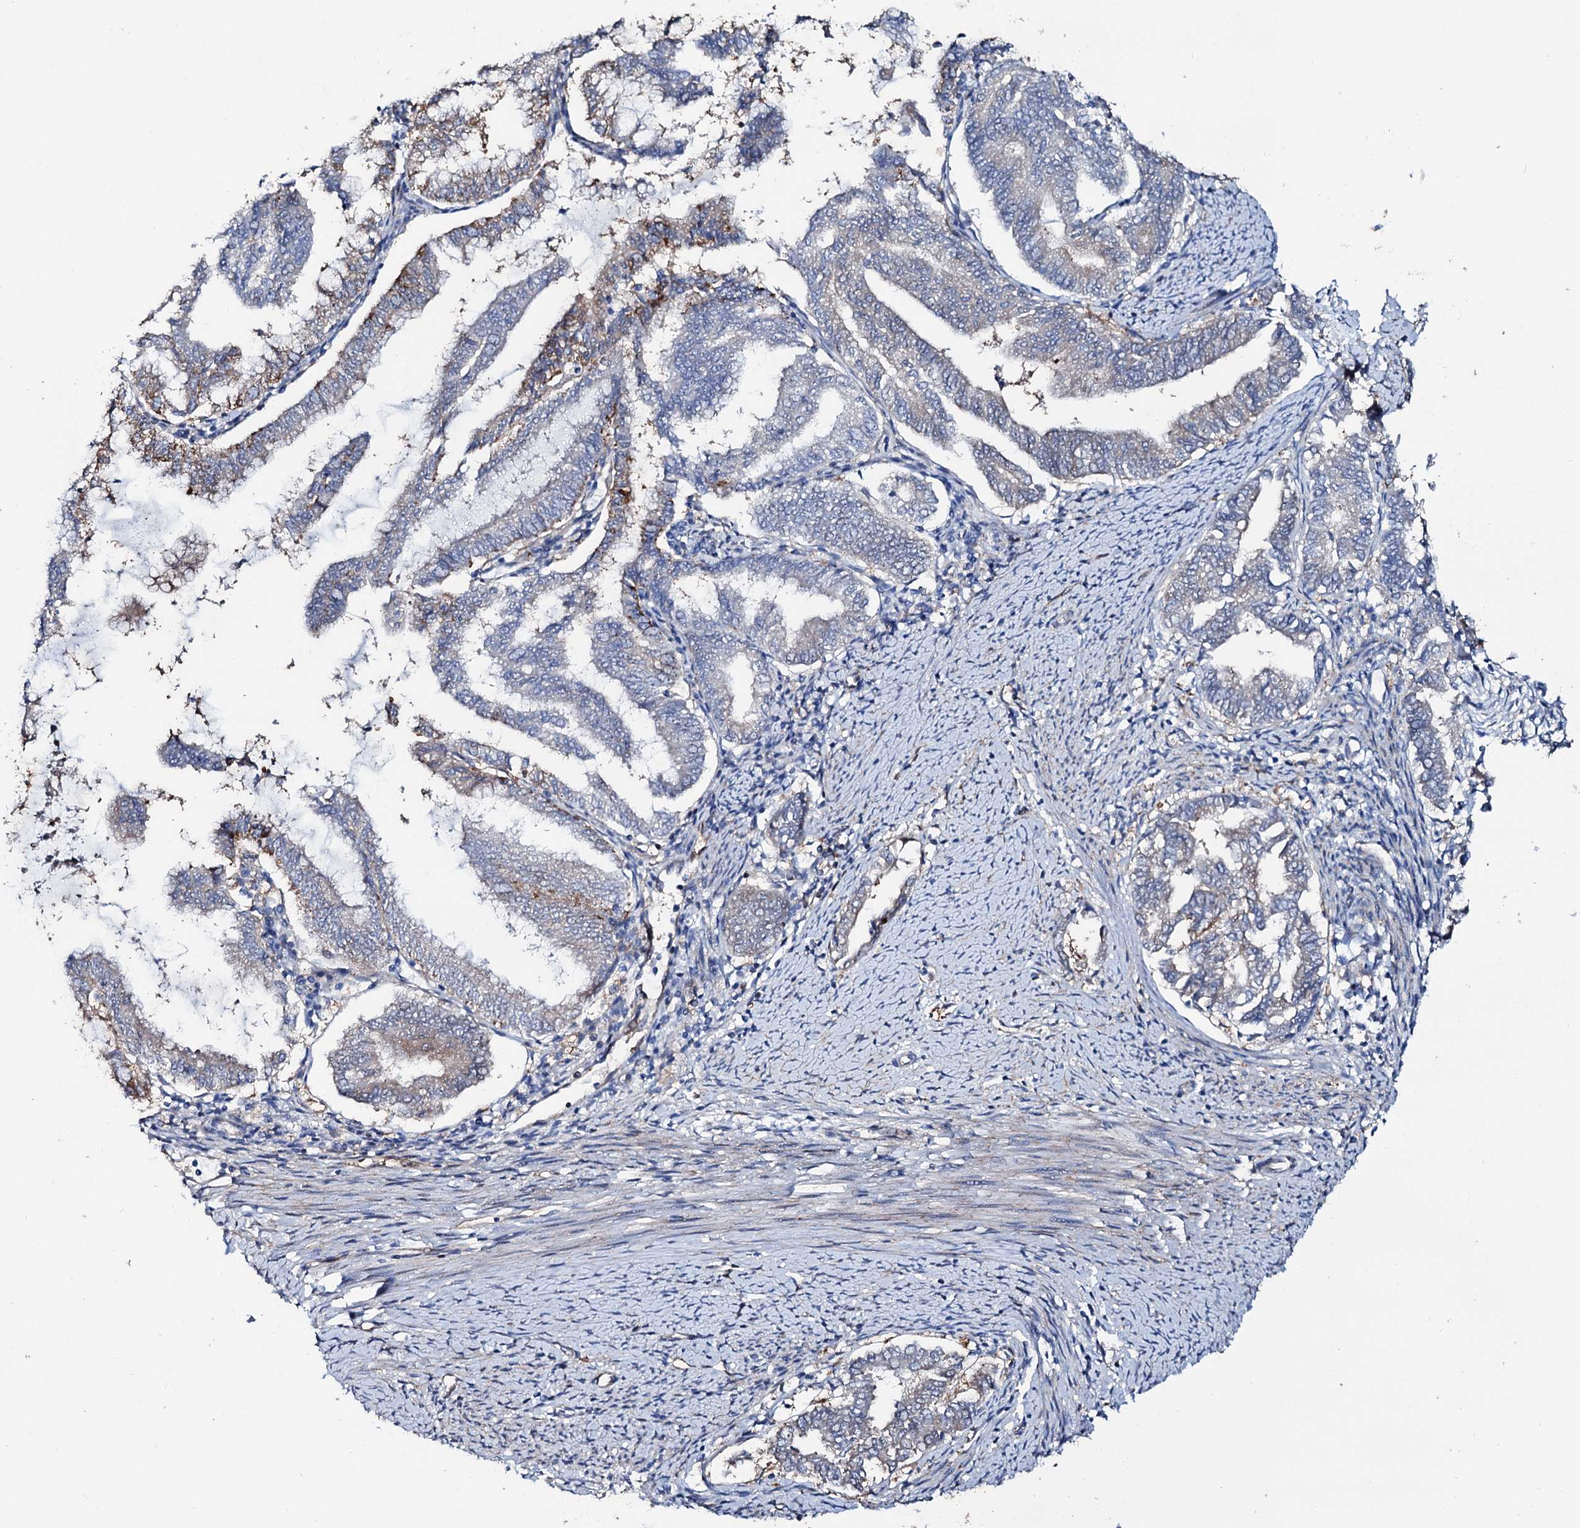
{"staining": {"intensity": "moderate", "quantity": "<25%", "location": "cytoplasmic/membranous"}, "tissue": "endometrial cancer", "cell_type": "Tumor cells", "image_type": "cancer", "snomed": [{"axis": "morphology", "description": "Adenocarcinoma, NOS"}, {"axis": "topography", "description": "Endometrium"}], "caption": "Immunohistochemistry of endometrial adenocarcinoma displays low levels of moderate cytoplasmic/membranous positivity in approximately <25% of tumor cells. (DAB (3,3'-diaminobenzidine) = brown stain, brightfield microscopy at high magnification).", "gene": "PTDSS2", "patient": {"sex": "female", "age": 79}}